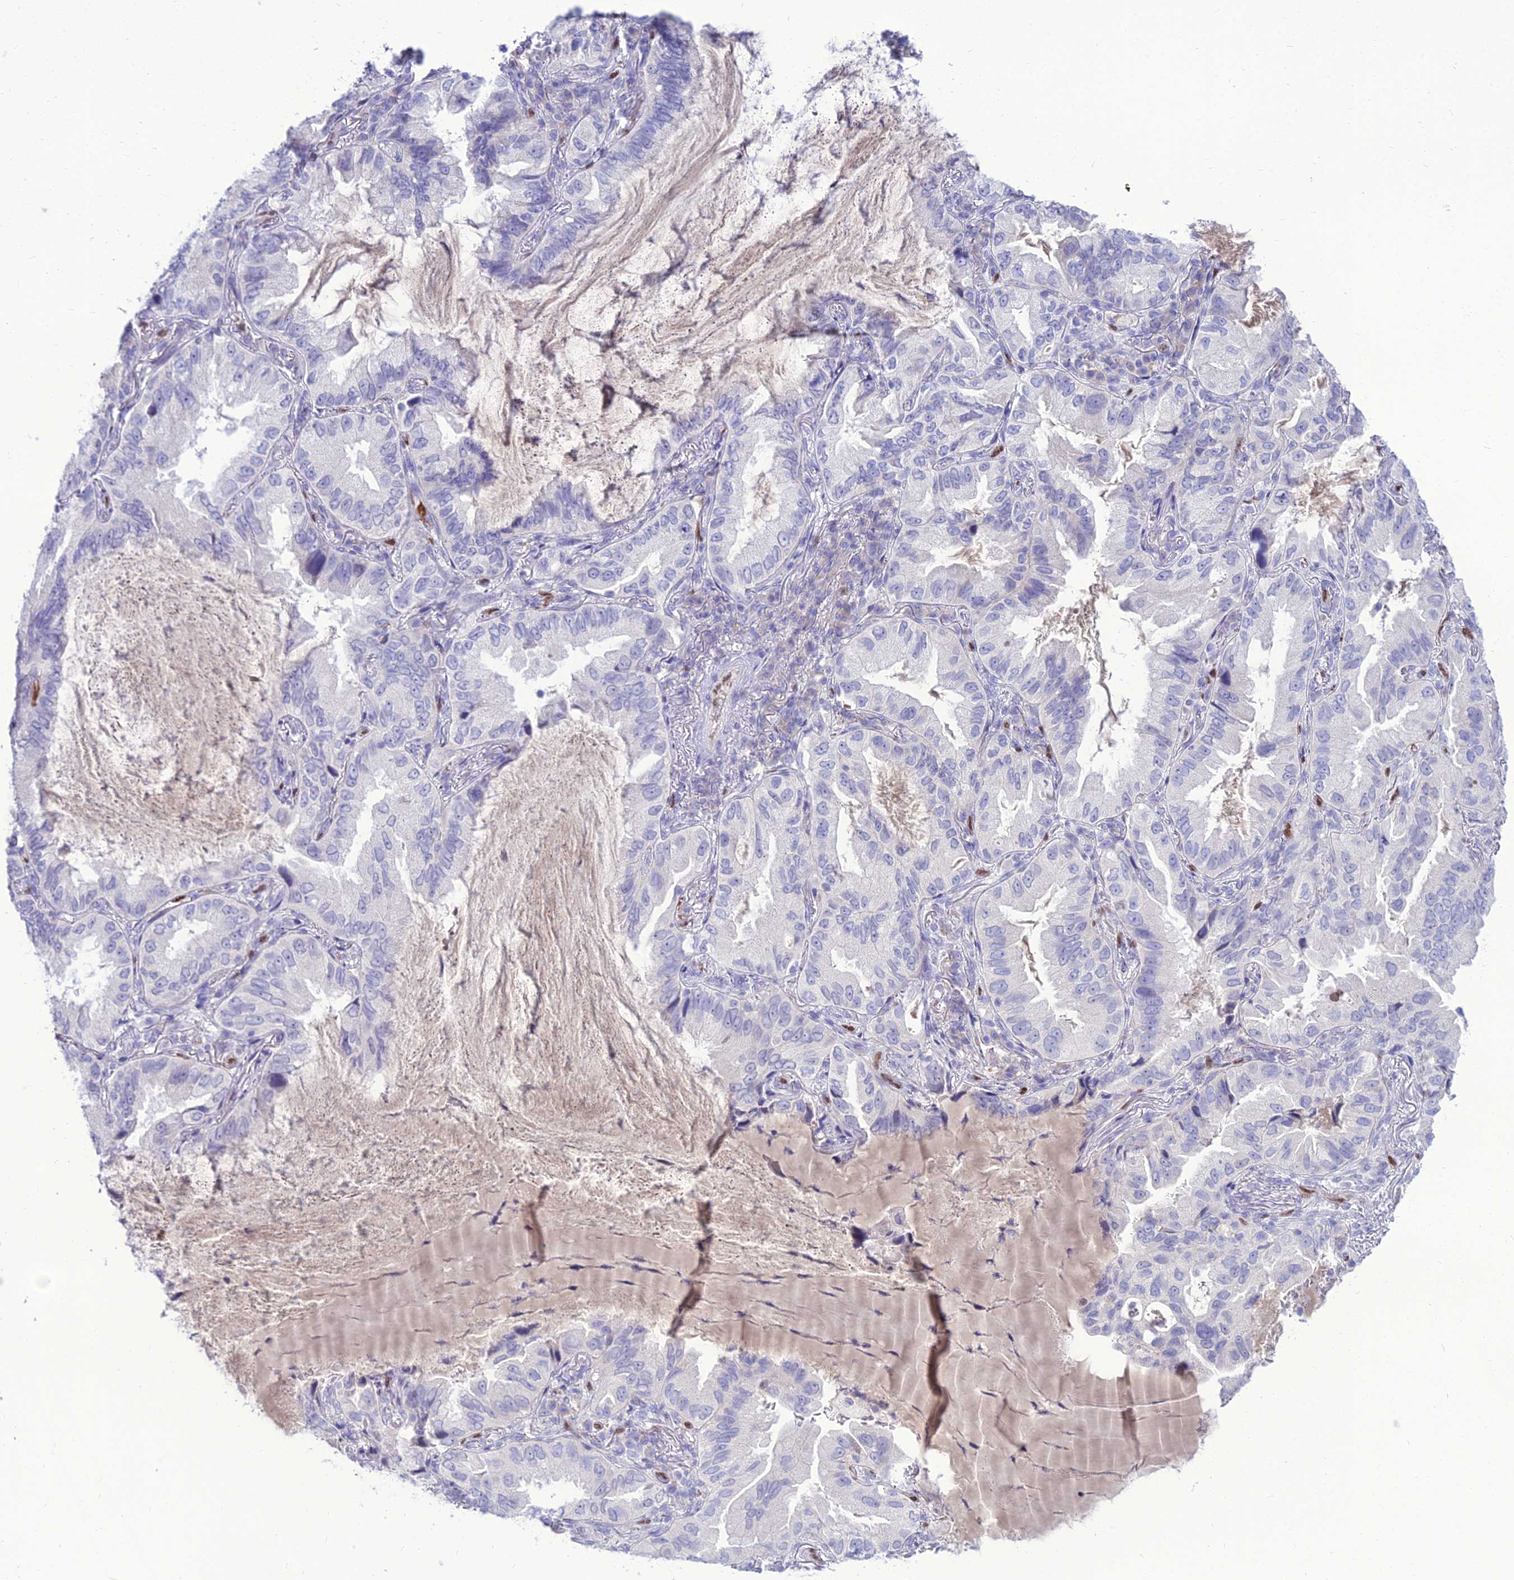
{"staining": {"intensity": "negative", "quantity": "none", "location": "none"}, "tissue": "lung cancer", "cell_type": "Tumor cells", "image_type": "cancer", "snomed": [{"axis": "morphology", "description": "Adenocarcinoma, NOS"}, {"axis": "topography", "description": "Lung"}], "caption": "The image displays no staining of tumor cells in lung cancer (adenocarcinoma).", "gene": "NOVA2", "patient": {"sex": "female", "age": 69}}